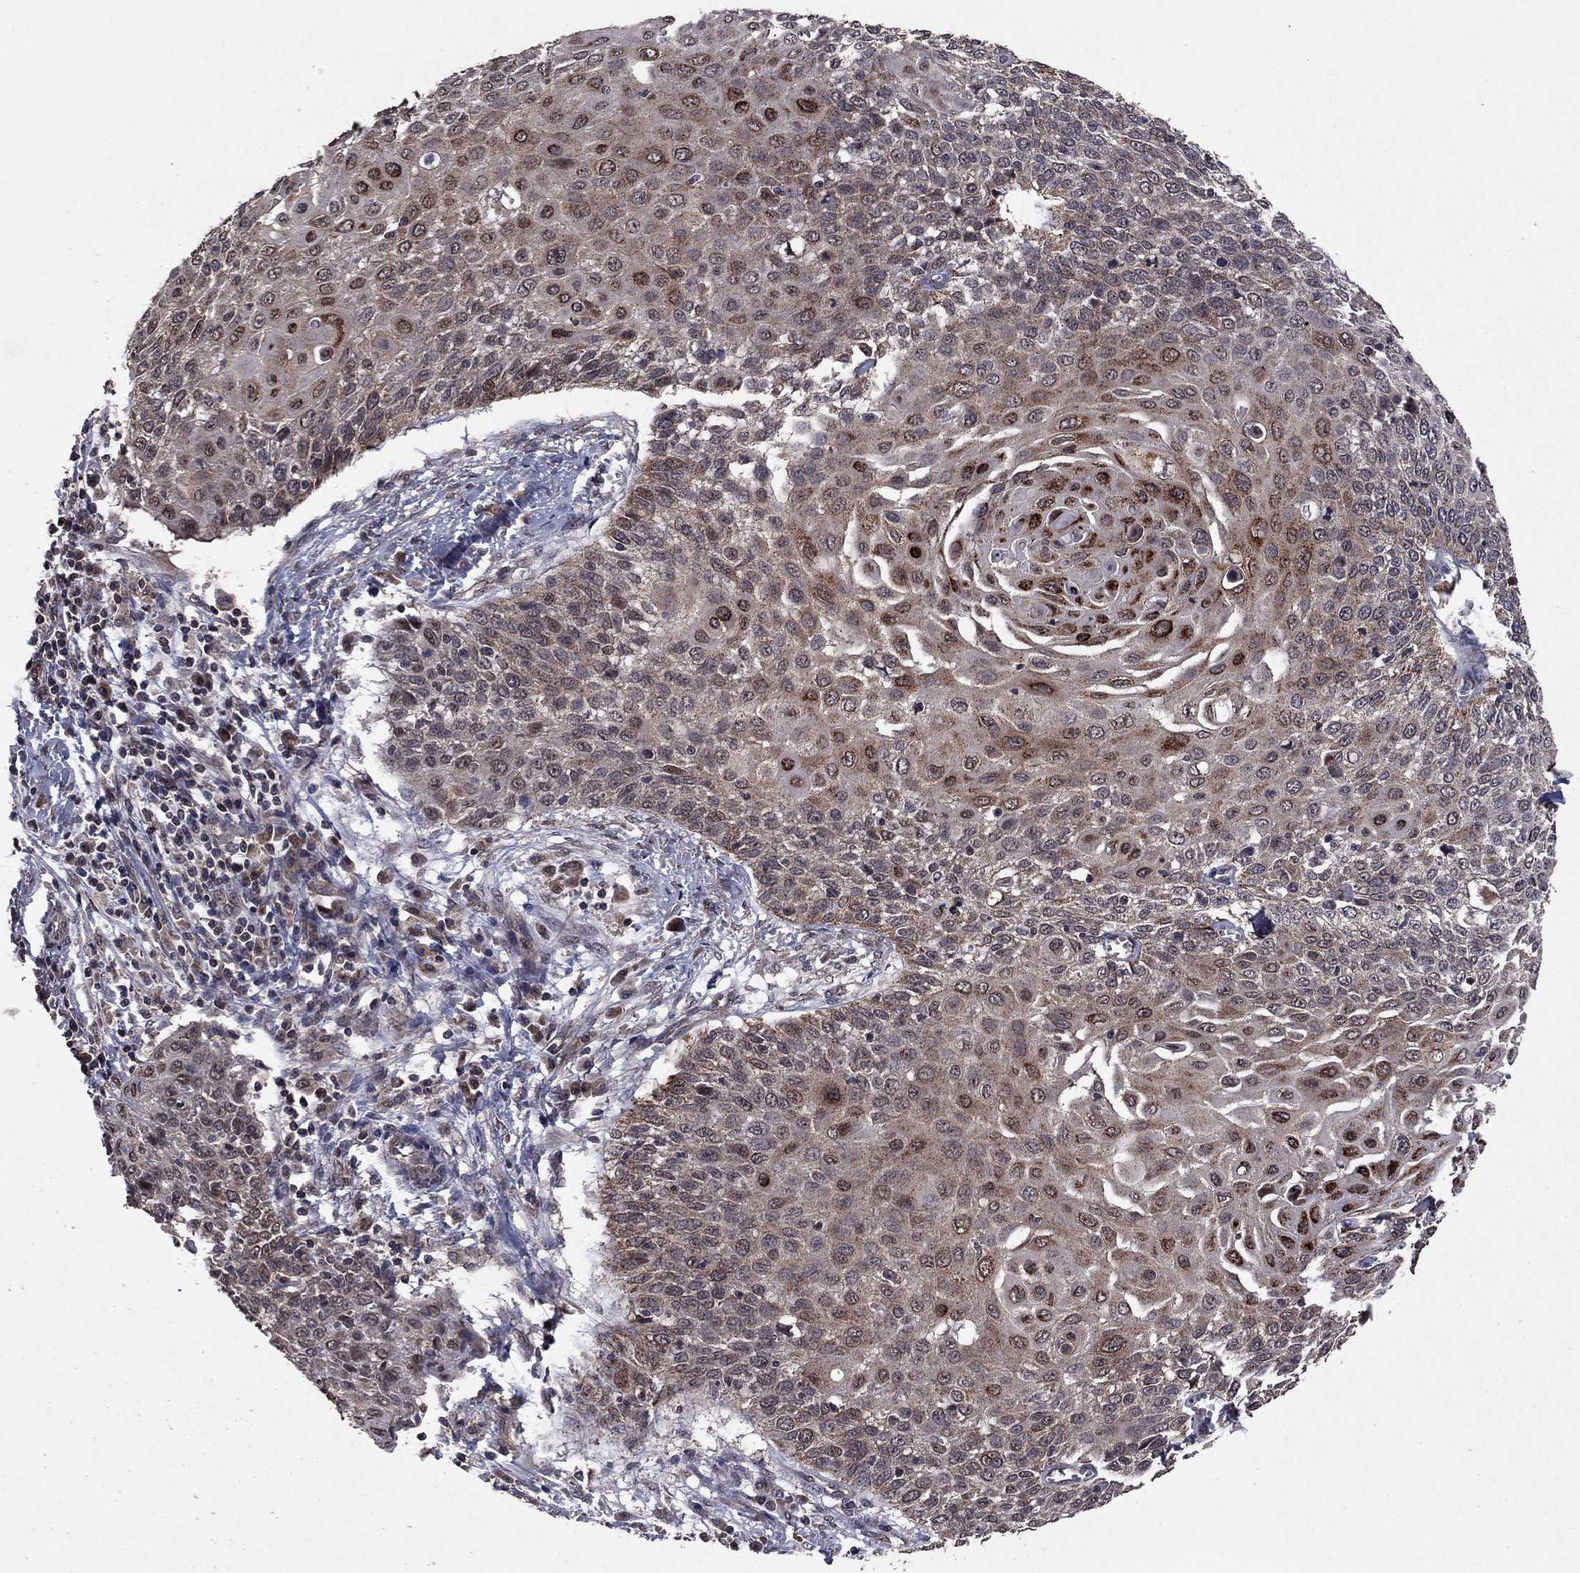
{"staining": {"intensity": "moderate", "quantity": "<25%", "location": "cytoplasmic/membranous"}, "tissue": "cervical cancer", "cell_type": "Tumor cells", "image_type": "cancer", "snomed": [{"axis": "morphology", "description": "Squamous cell carcinoma, NOS"}, {"axis": "topography", "description": "Cervix"}], "caption": "An immunohistochemistry histopathology image of neoplastic tissue is shown. Protein staining in brown shows moderate cytoplasmic/membranous positivity in cervical cancer (squamous cell carcinoma) within tumor cells.", "gene": "DHRS1", "patient": {"sex": "female", "age": 39}}